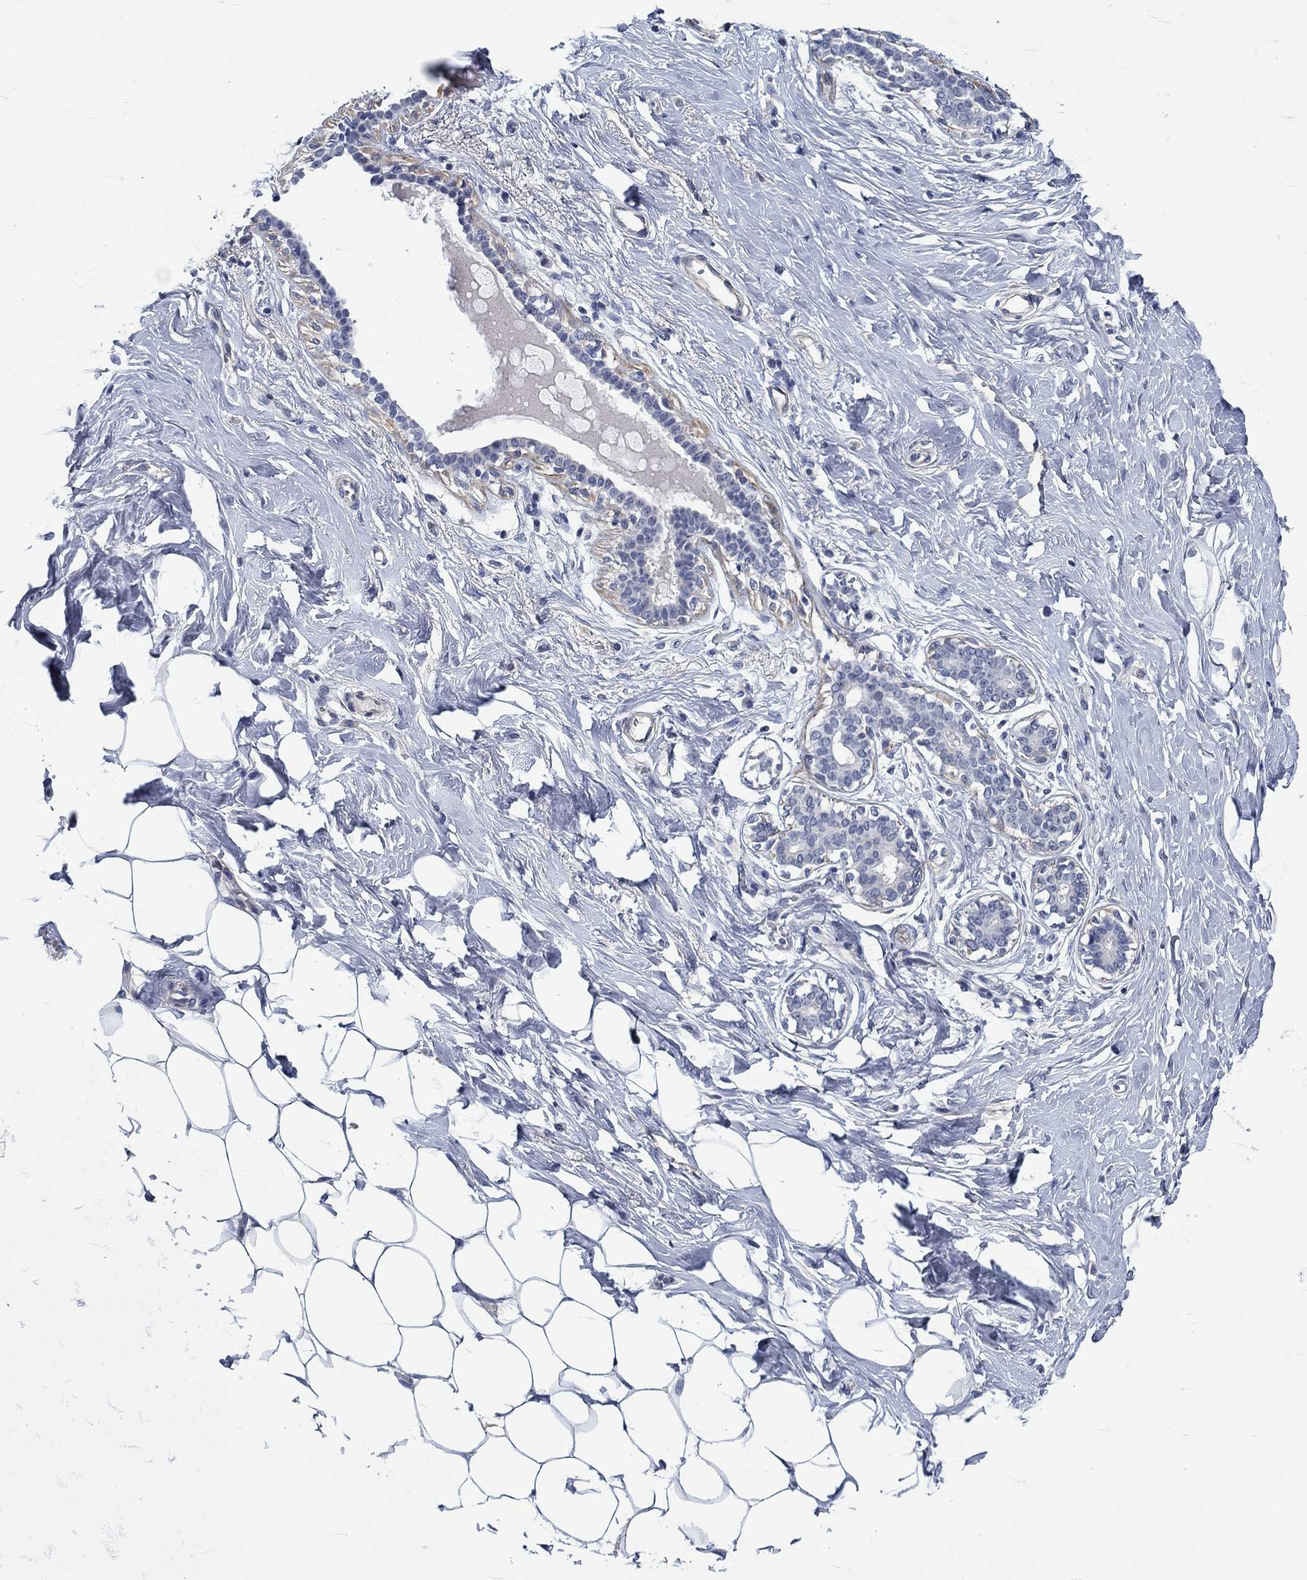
{"staining": {"intensity": "negative", "quantity": "none", "location": "none"}, "tissue": "breast", "cell_type": "Adipocytes", "image_type": "normal", "snomed": [{"axis": "morphology", "description": "Normal tissue, NOS"}, {"axis": "morphology", "description": "Lobular carcinoma, in situ"}, {"axis": "topography", "description": "Breast"}], "caption": "An immunohistochemistry micrograph of benign breast is shown. There is no staining in adipocytes of breast. Brightfield microscopy of IHC stained with DAB (3,3'-diaminobenzidine) (brown) and hematoxylin (blue), captured at high magnification.", "gene": "MYBPC1", "patient": {"sex": "female", "age": 35}}